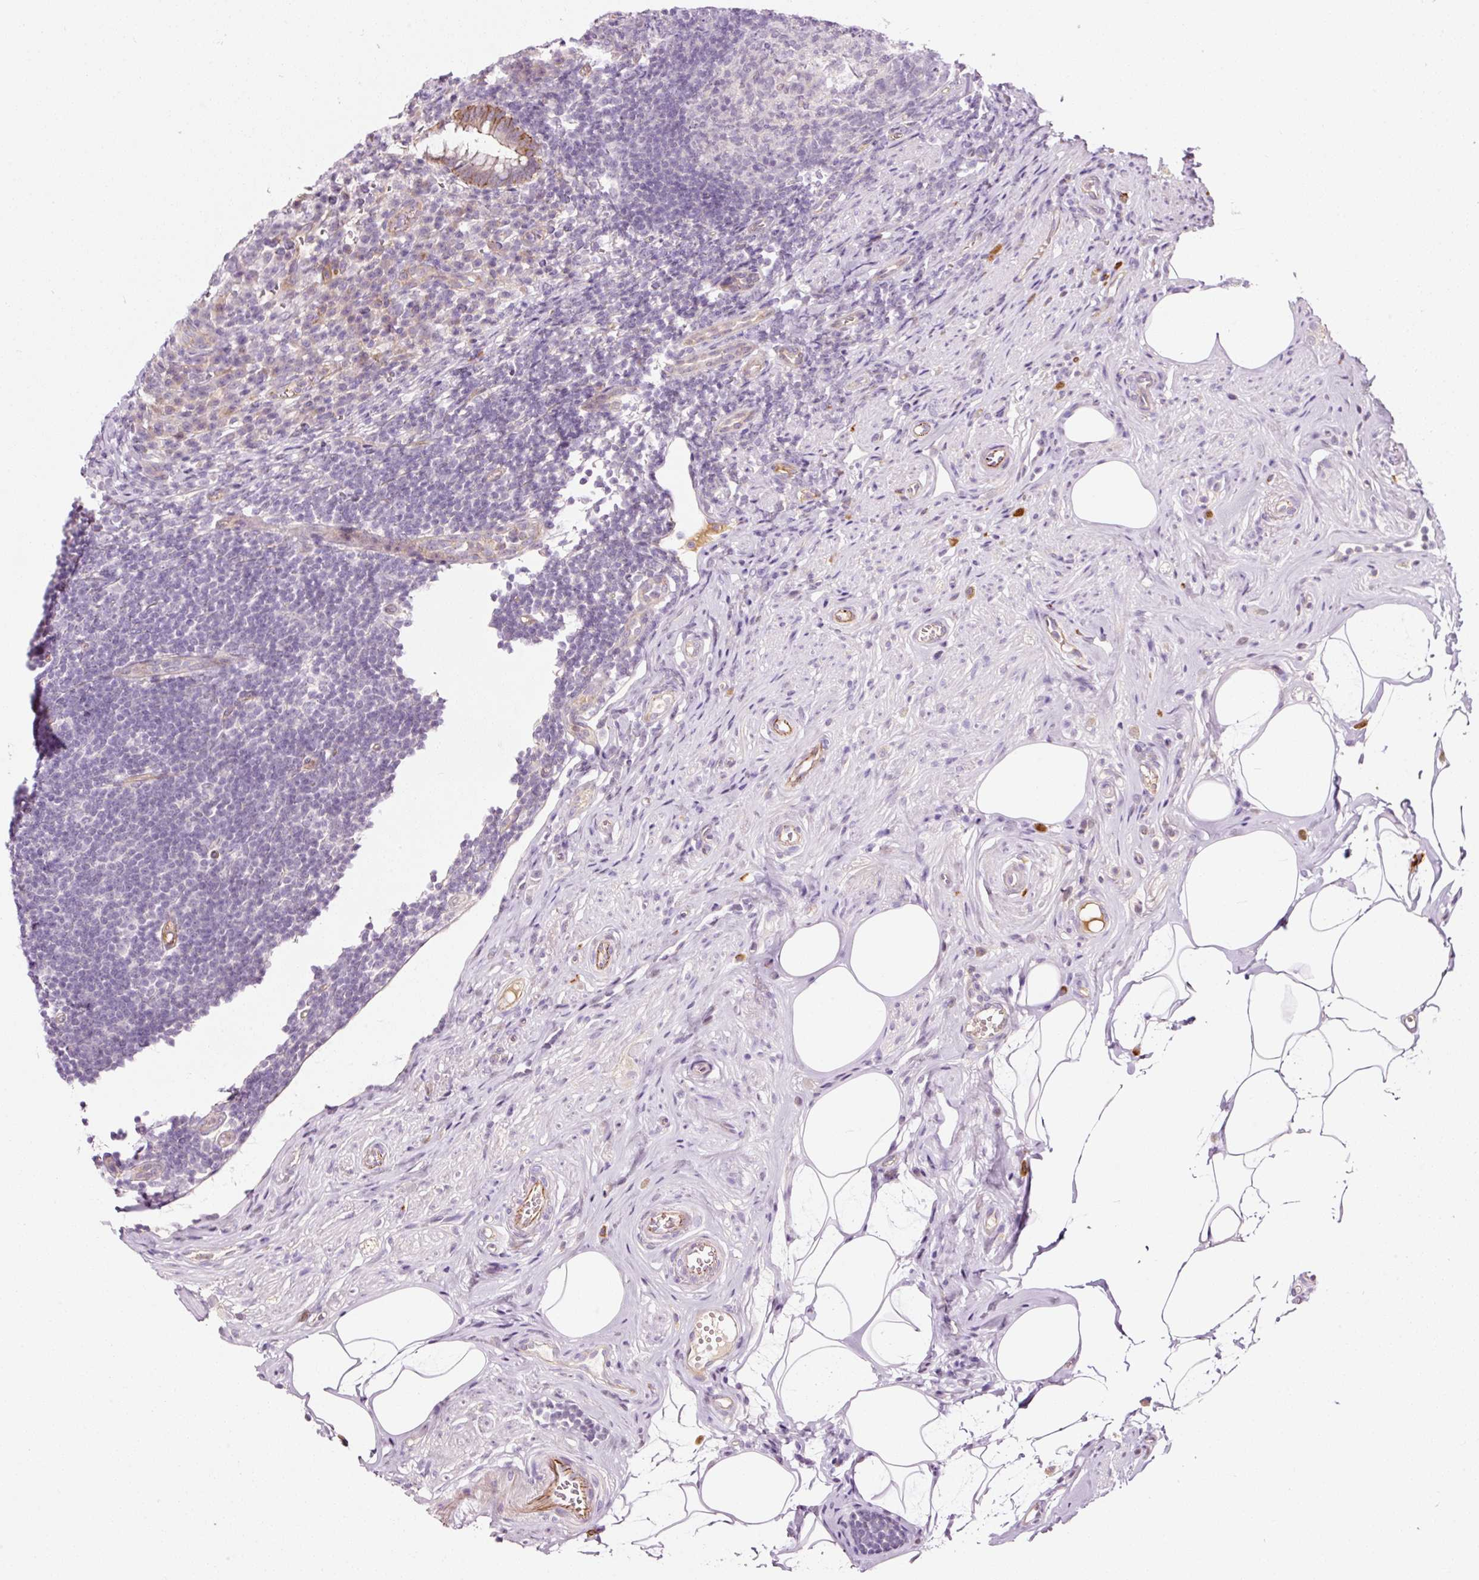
{"staining": {"intensity": "strong", "quantity": "25%-75%", "location": "cytoplasmic/membranous"}, "tissue": "appendix", "cell_type": "Glandular cells", "image_type": "normal", "snomed": [{"axis": "morphology", "description": "Normal tissue, NOS"}, {"axis": "topography", "description": "Appendix"}], "caption": "A histopathology image of human appendix stained for a protein shows strong cytoplasmic/membranous brown staining in glandular cells. The protein is stained brown, and the nuclei are stained in blue (DAB IHC with brightfield microscopy, high magnification).", "gene": "ABCB4", "patient": {"sex": "female", "age": 56}}